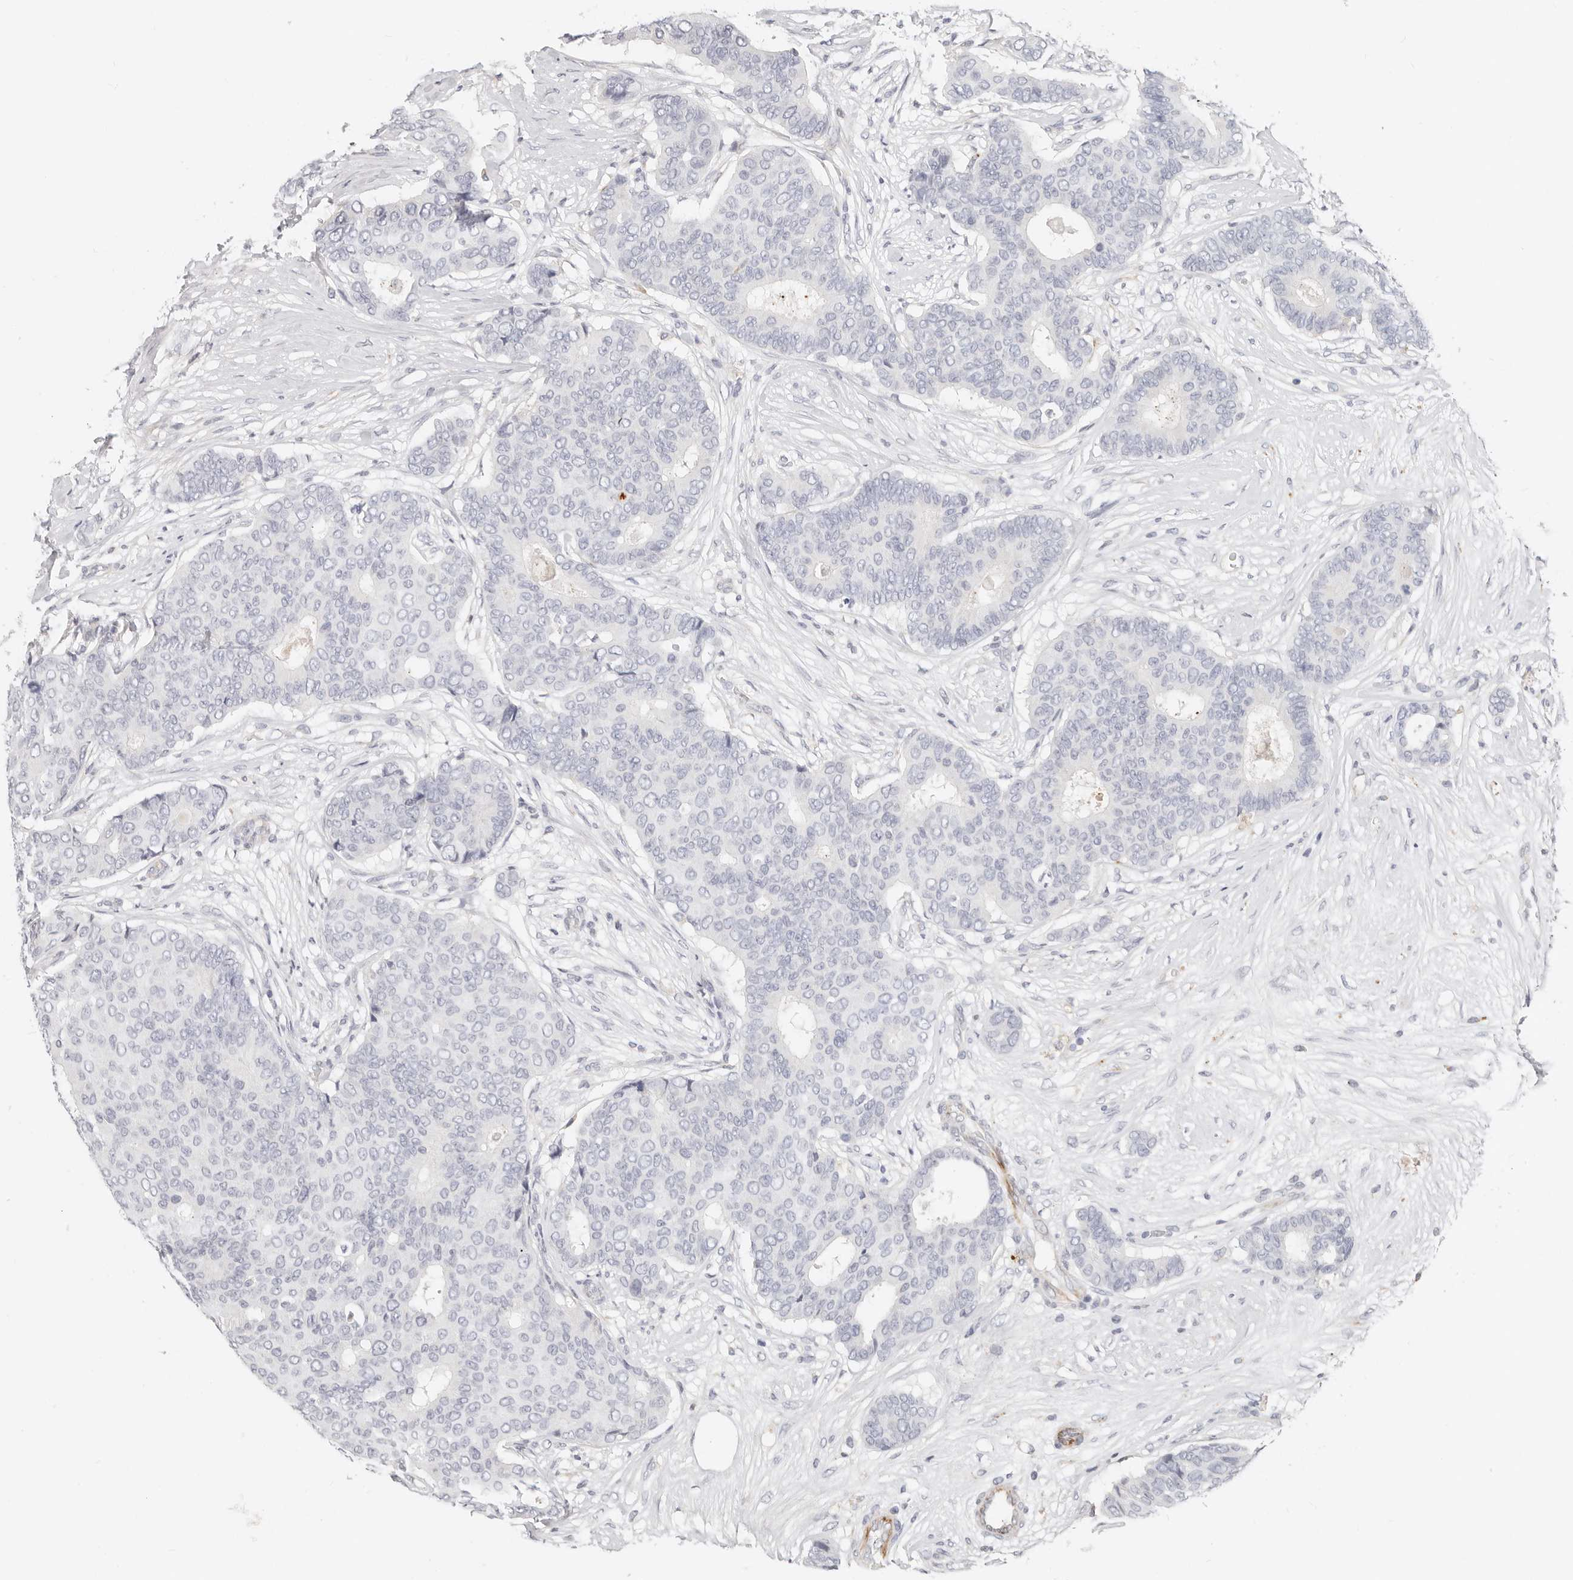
{"staining": {"intensity": "negative", "quantity": "none", "location": "none"}, "tissue": "breast cancer", "cell_type": "Tumor cells", "image_type": "cancer", "snomed": [{"axis": "morphology", "description": "Duct carcinoma"}, {"axis": "topography", "description": "Breast"}], "caption": "Human breast invasive ductal carcinoma stained for a protein using immunohistochemistry shows no positivity in tumor cells.", "gene": "ZRANB1", "patient": {"sex": "female", "age": 75}}